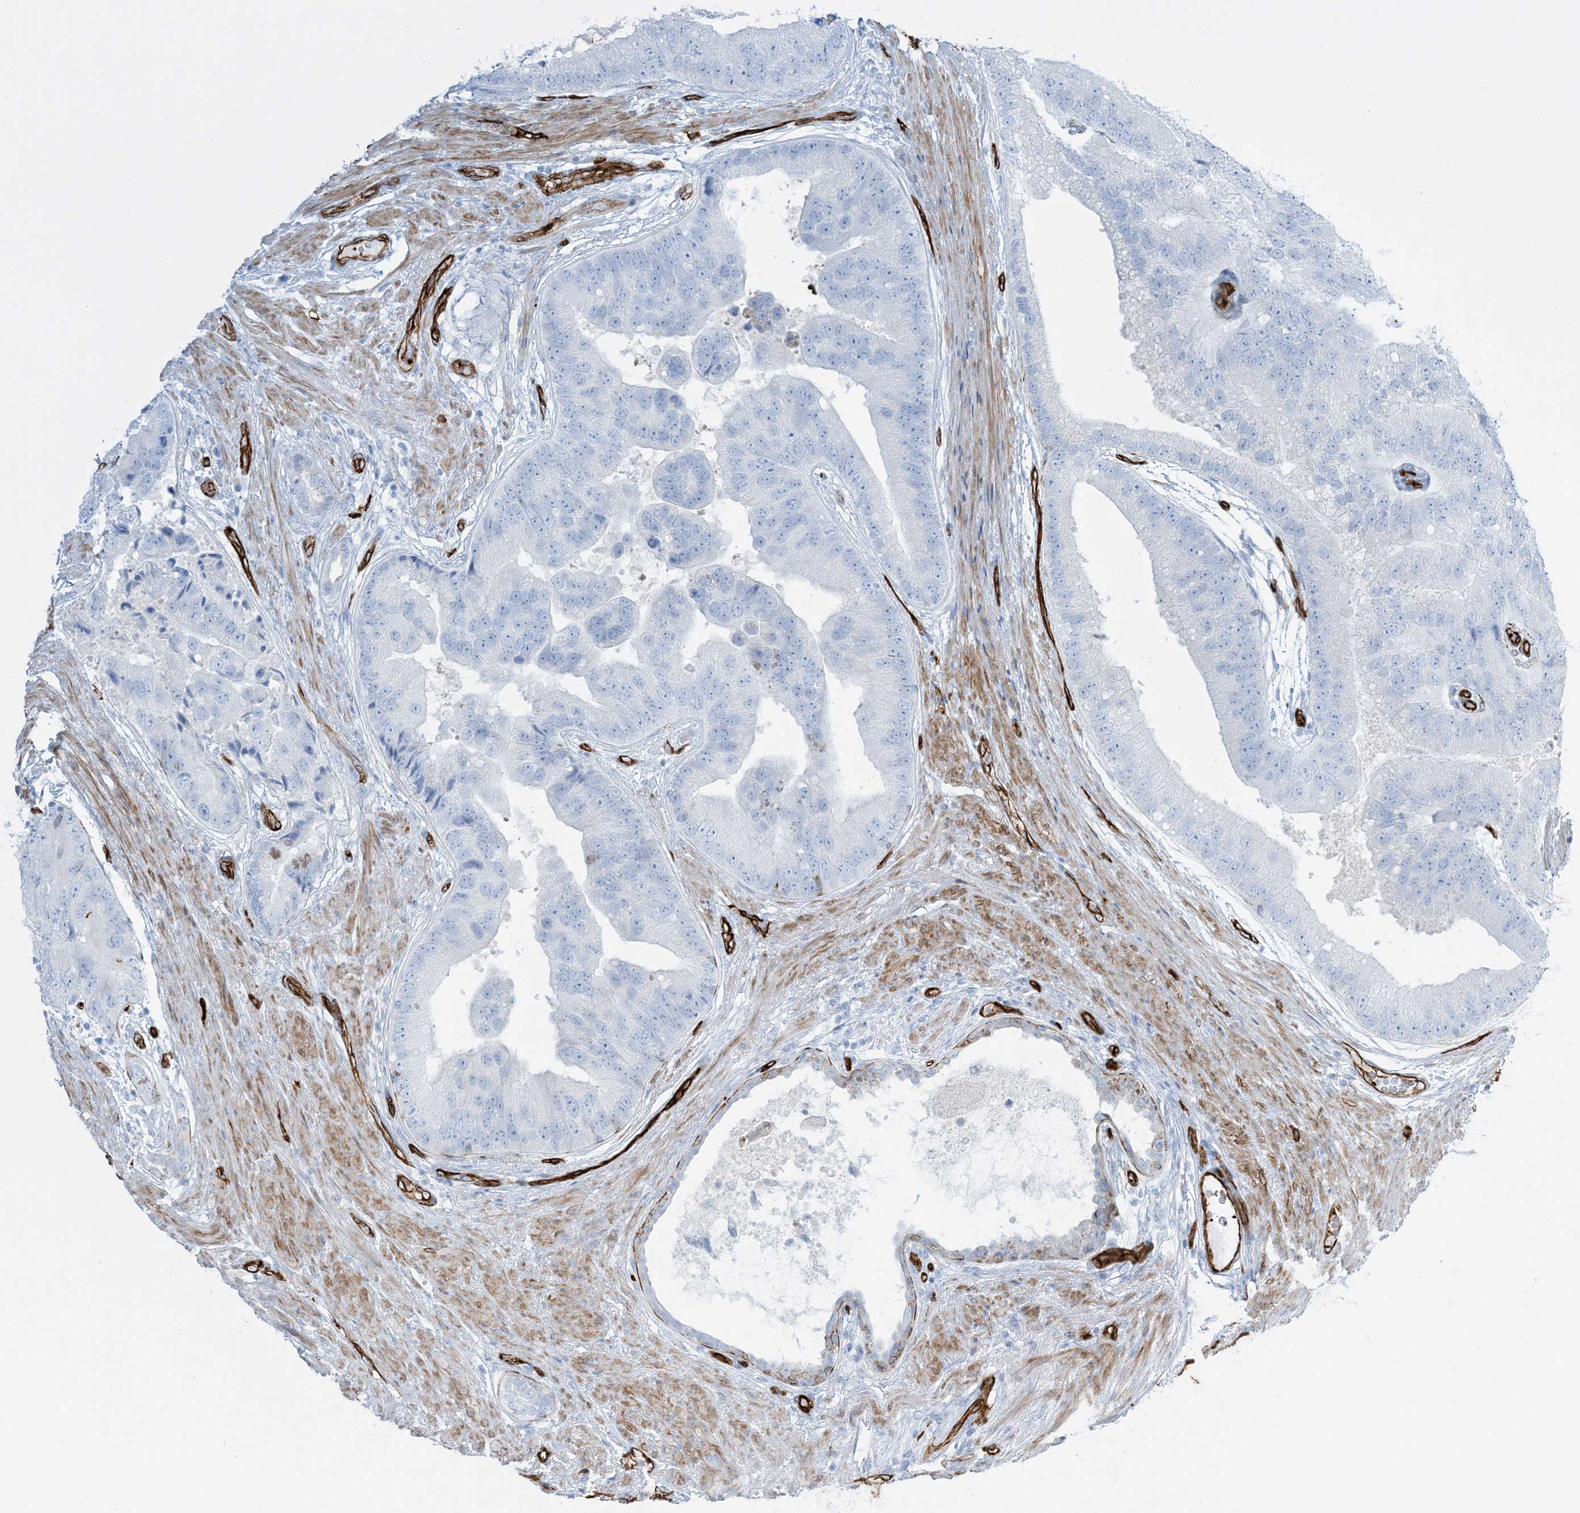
{"staining": {"intensity": "negative", "quantity": "none", "location": "none"}, "tissue": "prostate cancer", "cell_type": "Tumor cells", "image_type": "cancer", "snomed": [{"axis": "morphology", "description": "Adenocarcinoma, High grade"}, {"axis": "topography", "description": "Prostate"}], "caption": "Immunohistochemical staining of prostate cancer exhibits no significant staining in tumor cells.", "gene": "EPS8L3", "patient": {"sex": "male", "age": 70}}